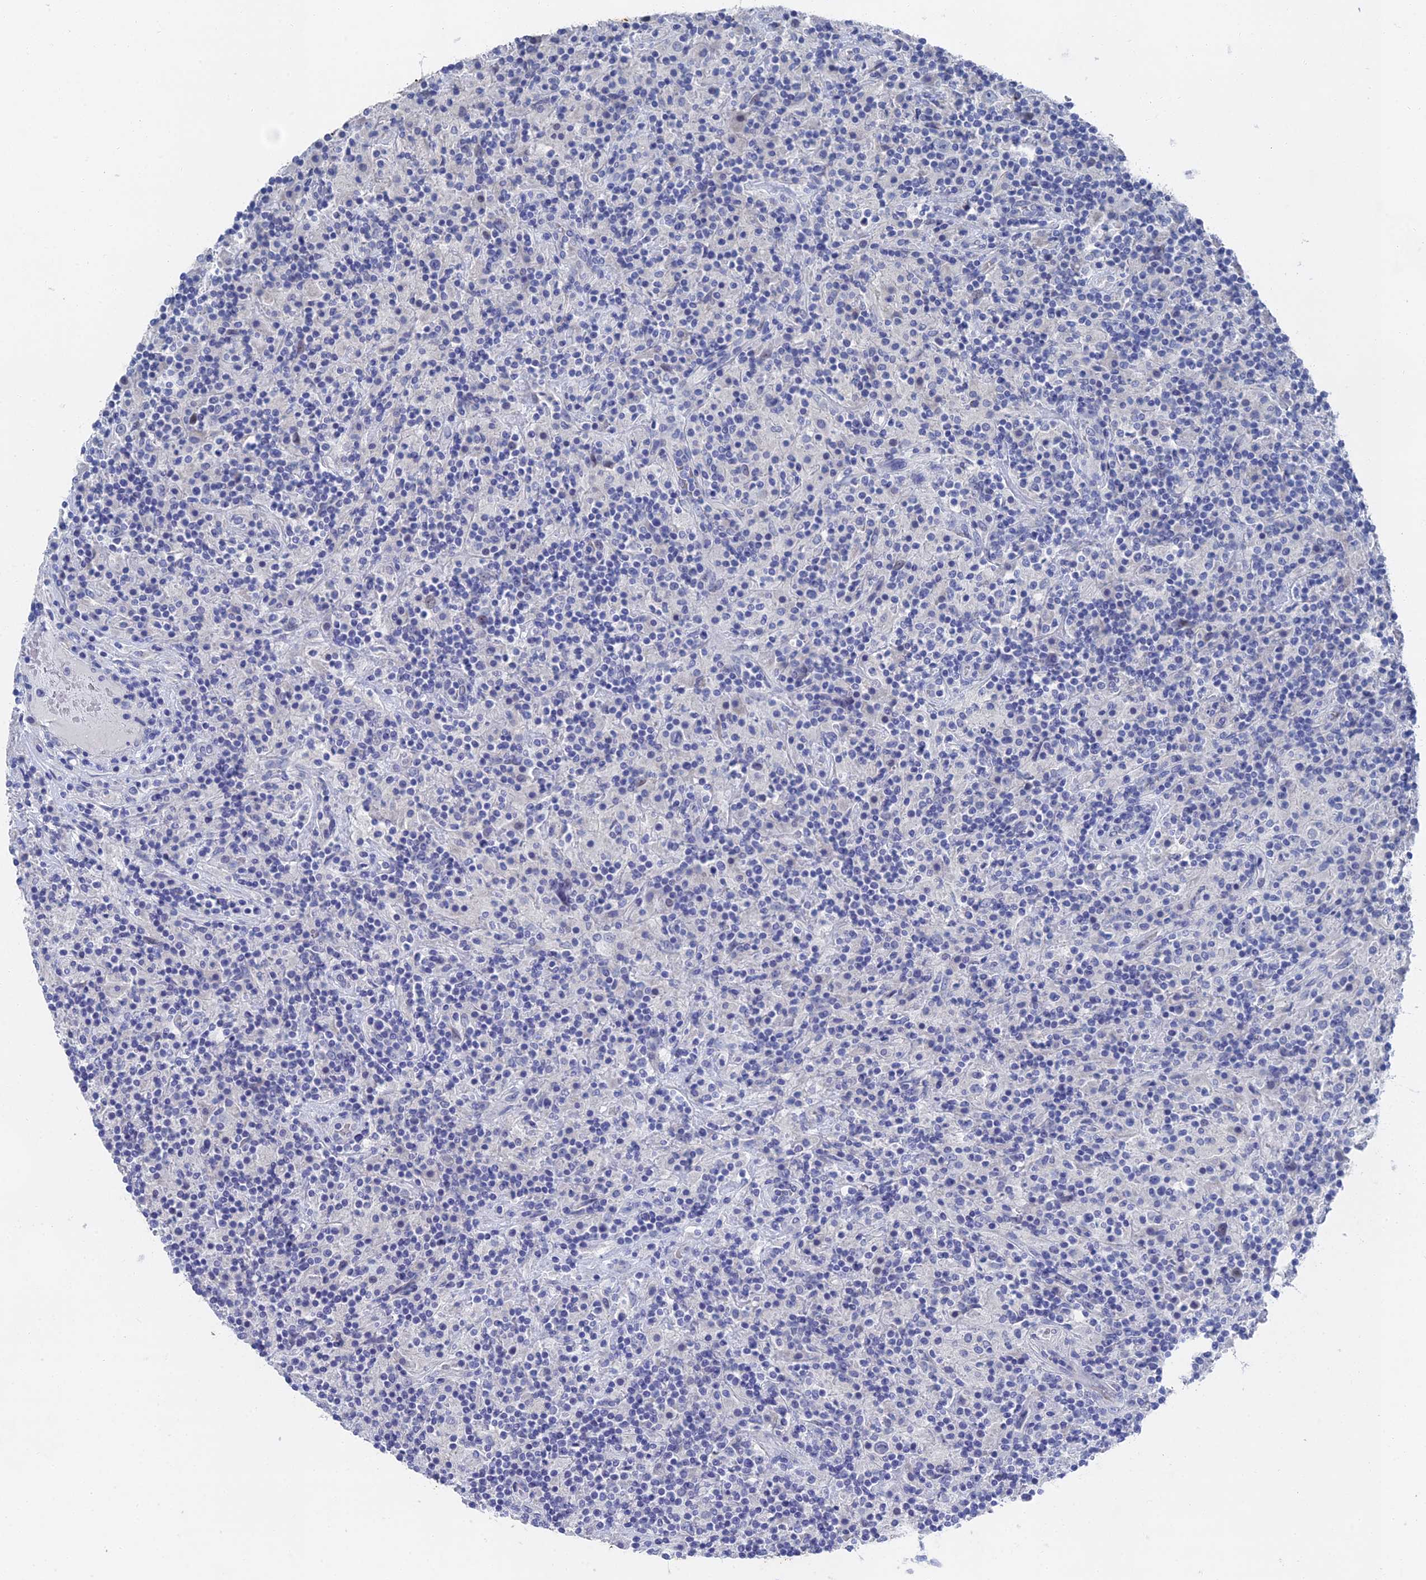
{"staining": {"intensity": "negative", "quantity": "none", "location": "none"}, "tissue": "lymphoma", "cell_type": "Tumor cells", "image_type": "cancer", "snomed": [{"axis": "morphology", "description": "Hodgkin's disease, NOS"}, {"axis": "topography", "description": "Lymph node"}], "caption": "This image is of lymphoma stained with IHC to label a protein in brown with the nuclei are counter-stained blue. There is no positivity in tumor cells.", "gene": "GFAP", "patient": {"sex": "male", "age": 70}}